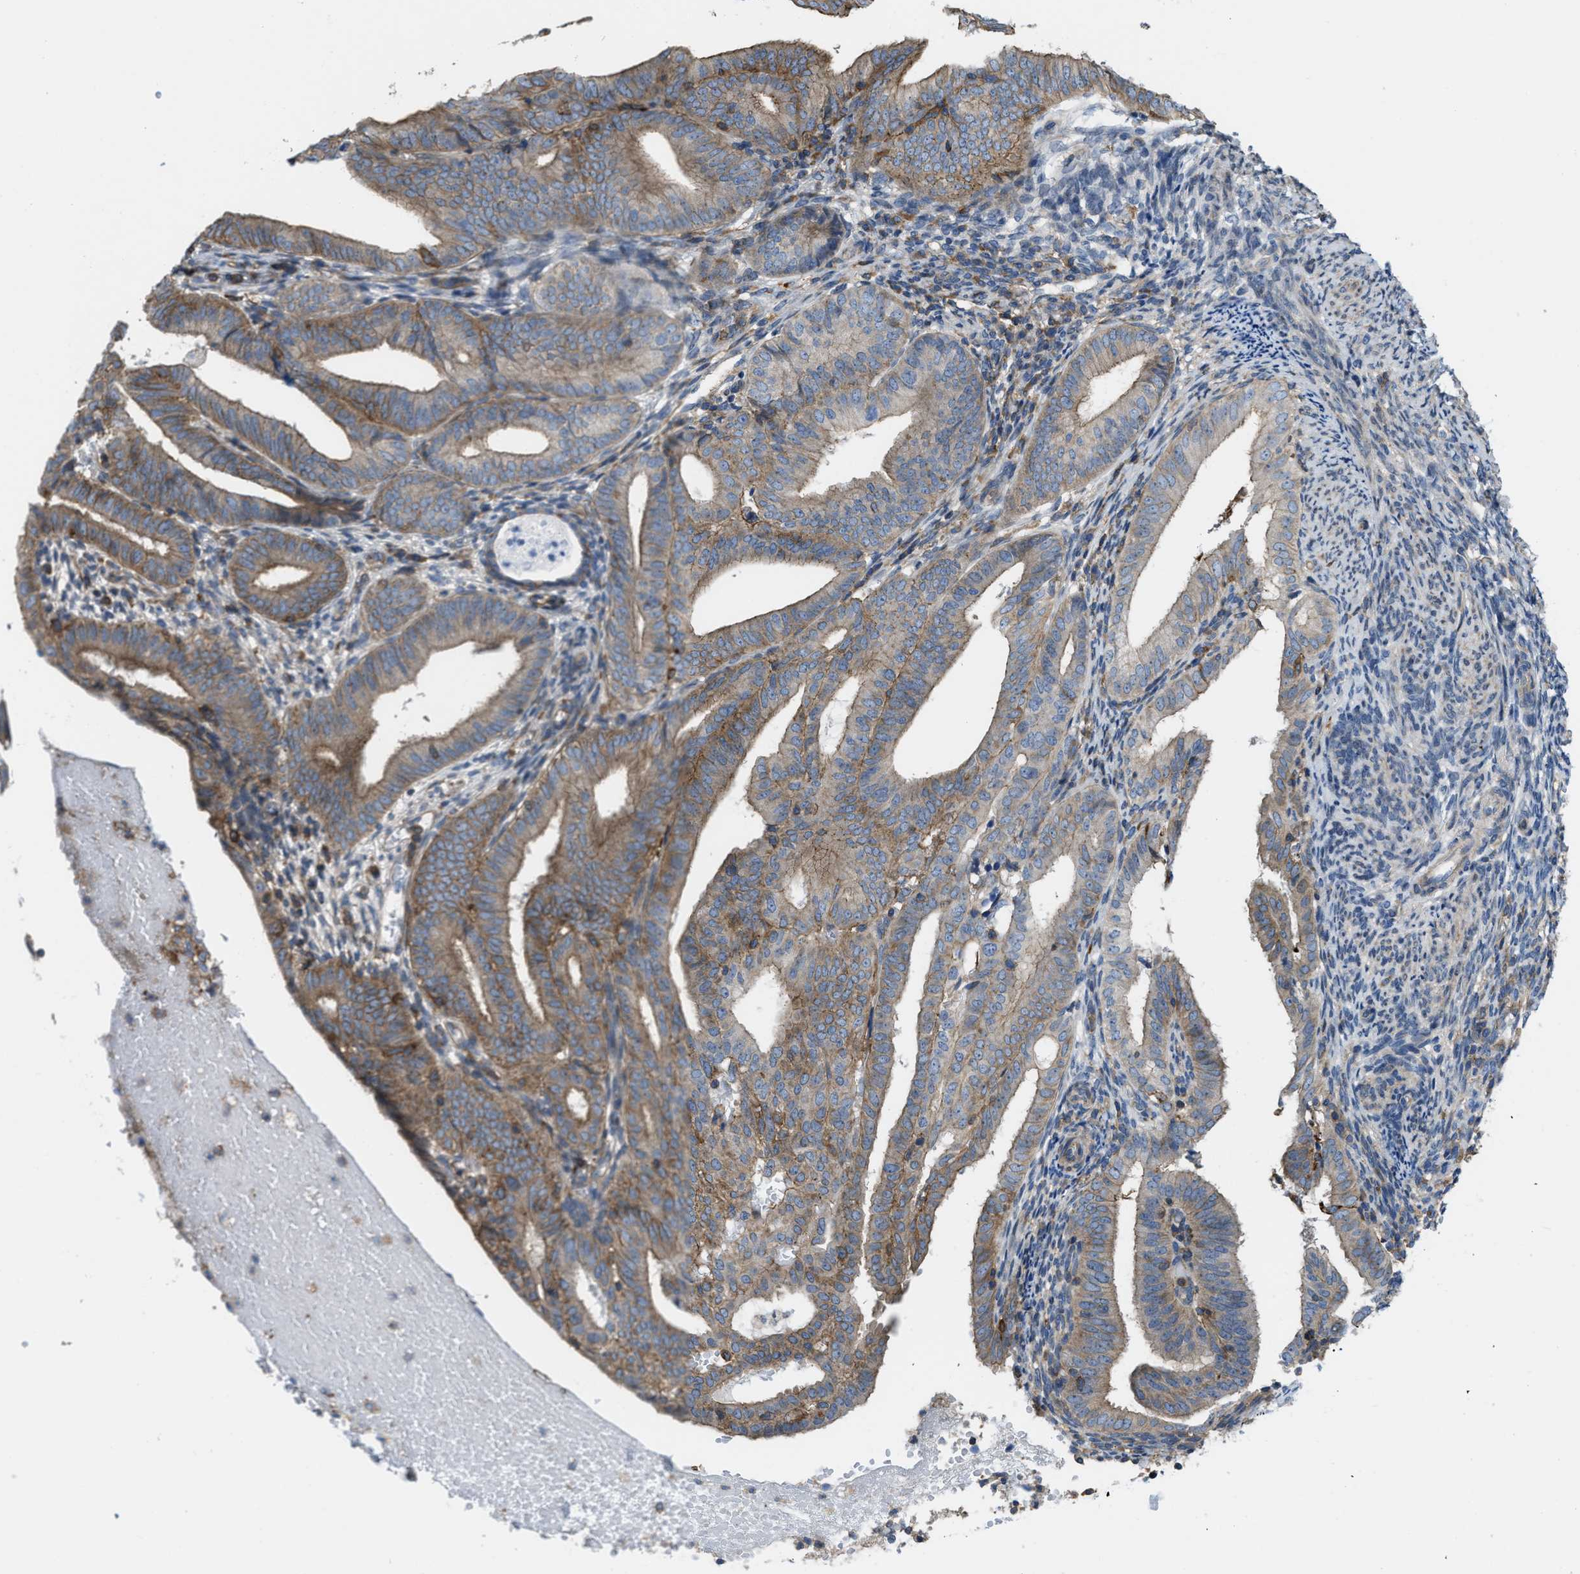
{"staining": {"intensity": "weak", "quantity": ">75%", "location": "cytoplasmic/membranous"}, "tissue": "endometrial cancer", "cell_type": "Tumor cells", "image_type": "cancer", "snomed": [{"axis": "morphology", "description": "Adenocarcinoma, NOS"}, {"axis": "topography", "description": "Endometrium"}], "caption": "Protein expression analysis of human endometrial cancer reveals weak cytoplasmic/membranous expression in approximately >75% of tumor cells.", "gene": "MYO18A", "patient": {"sex": "female", "age": 58}}